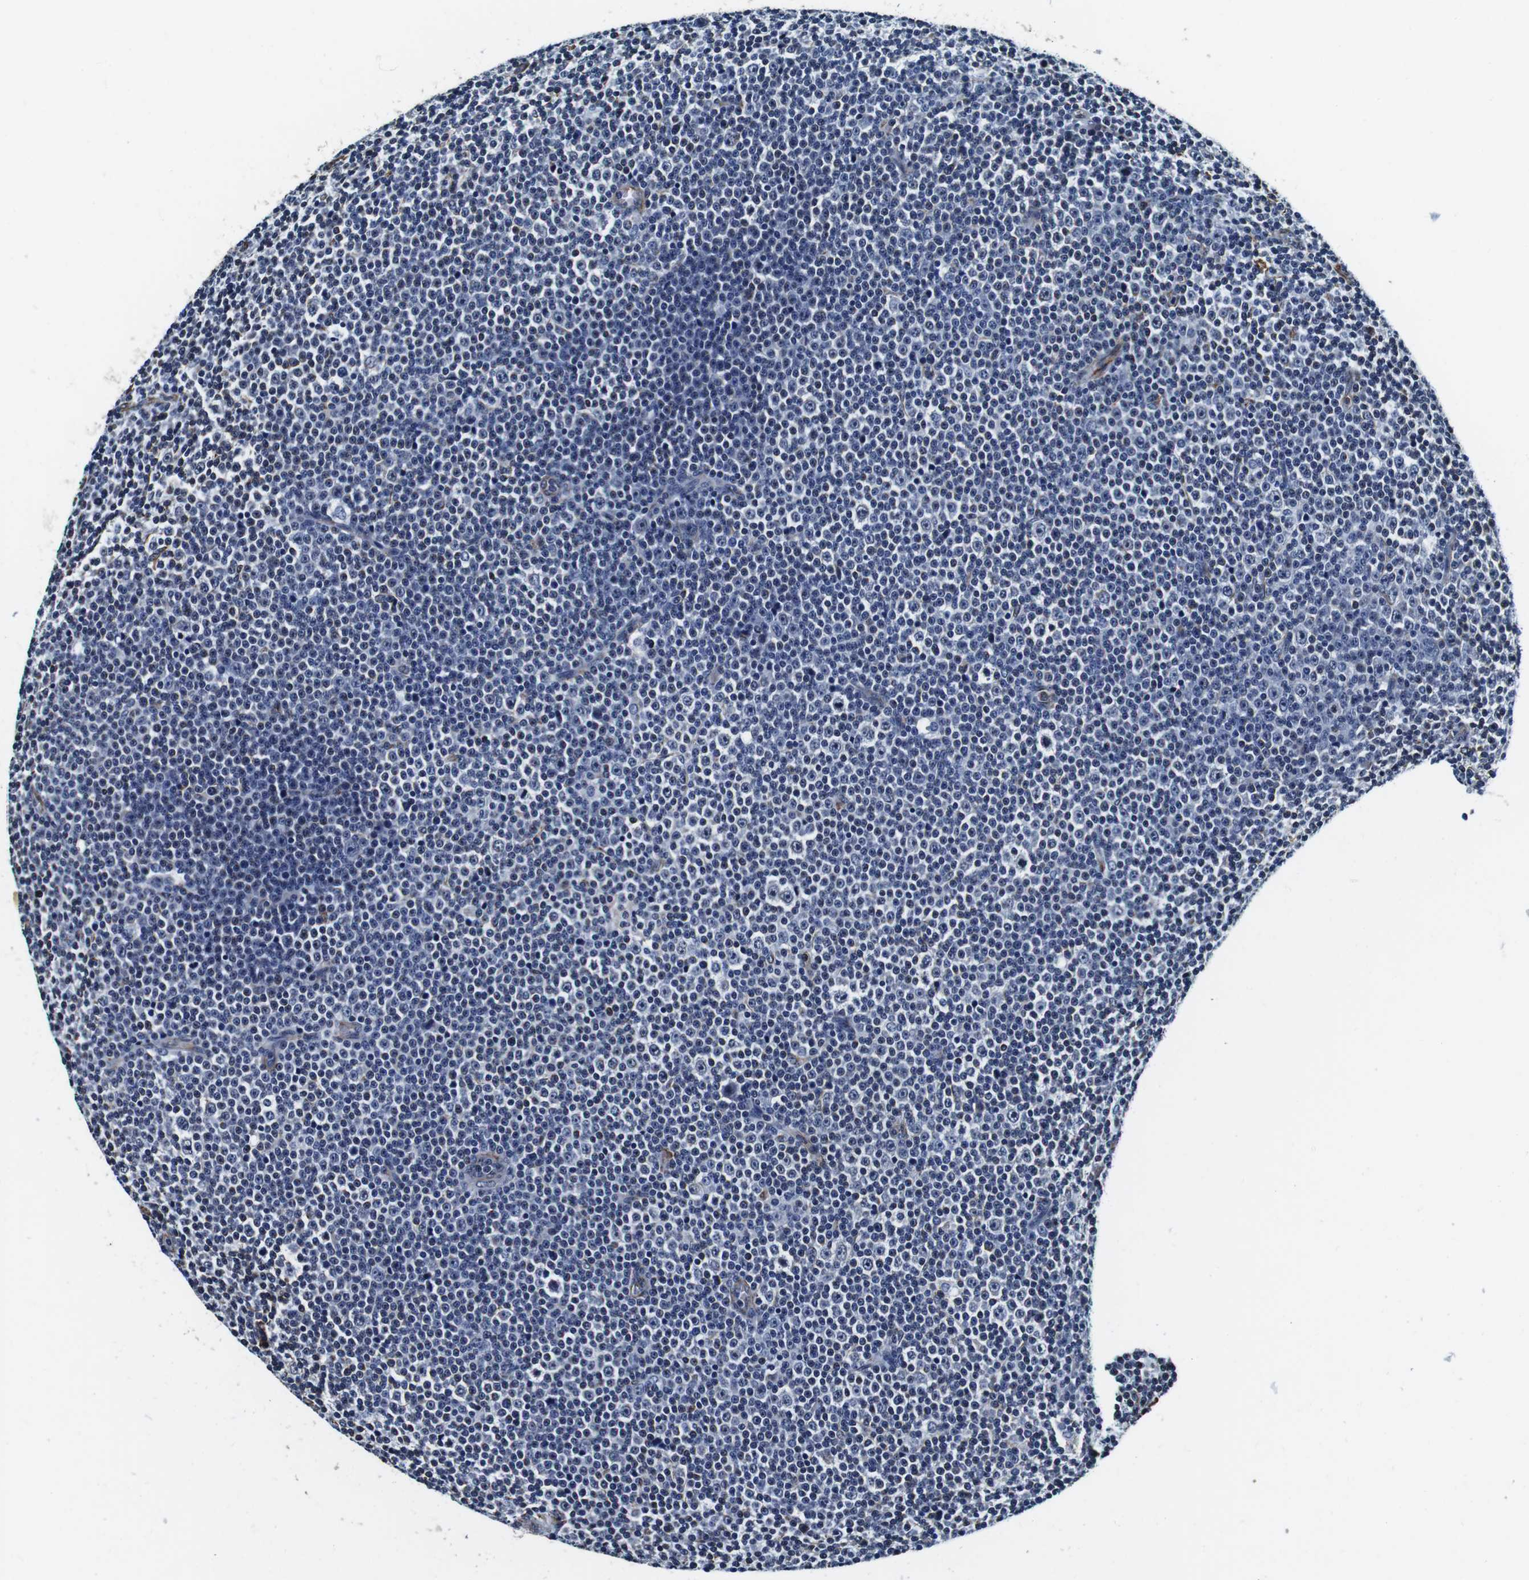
{"staining": {"intensity": "negative", "quantity": "none", "location": "none"}, "tissue": "lymphoma", "cell_type": "Tumor cells", "image_type": "cancer", "snomed": [{"axis": "morphology", "description": "Malignant lymphoma, non-Hodgkin's type, Low grade"}, {"axis": "topography", "description": "Lymph node"}], "caption": "Low-grade malignant lymphoma, non-Hodgkin's type was stained to show a protein in brown. There is no significant positivity in tumor cells.", "gene": "GJE1", "patient": {"sex": "female", "age": 67}}